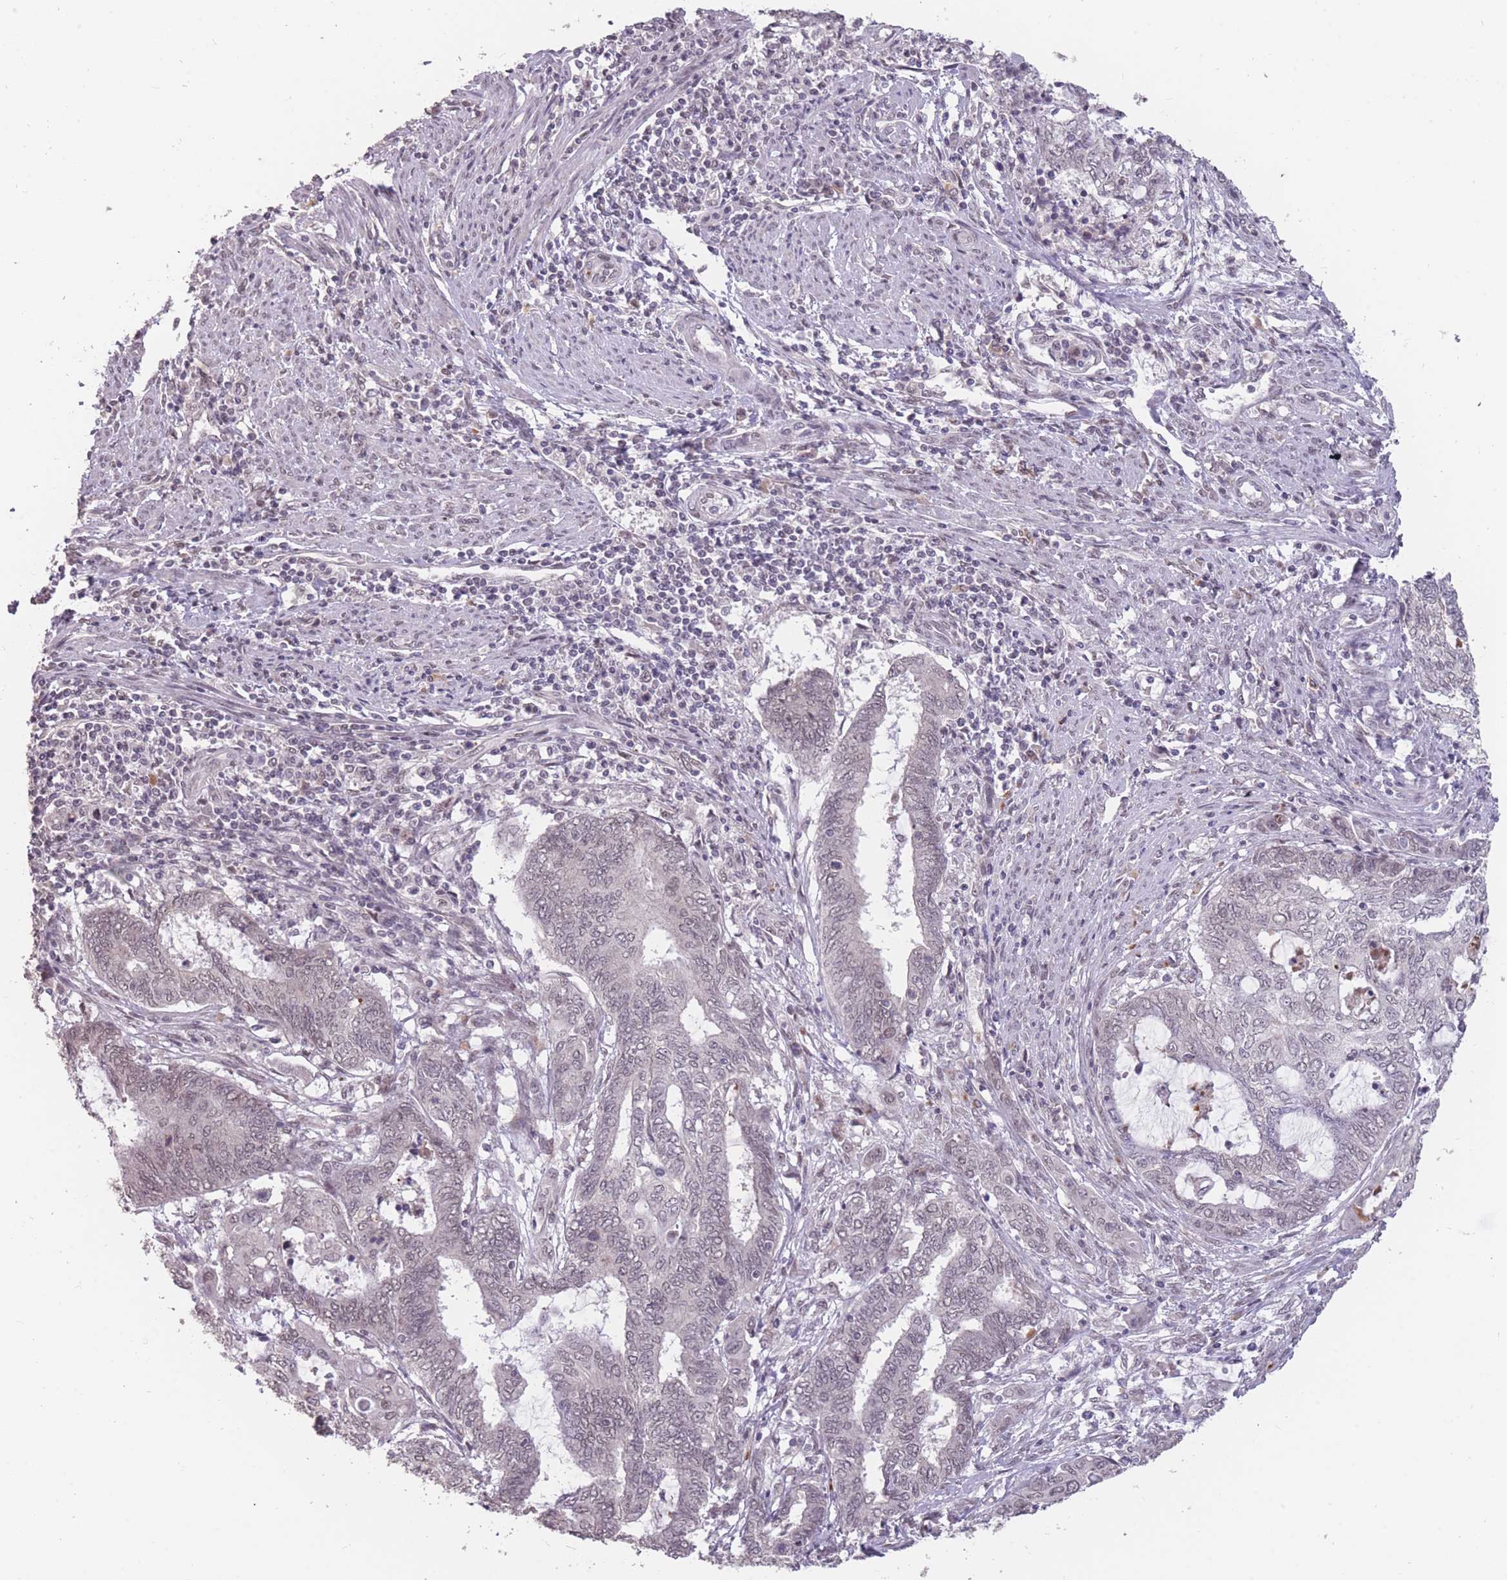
{"staining": {"intensity": "negative", "quantity": "none", "location": "none"}, "tissue": "endometrial cancer", "cell_type": "Tumor cells", "image_type": "cancer", "snomed": [{"axis": "morphology", "description": "Adenocarcinoma, NOS"}, {"axis": "topography", "description": "Uterus"}, {"axis": "topography", "description": "Endometrium"}], "caption": "Endometrial cancer was stained to show a protein in brown. There is no significant expression in tumor cells. (DAB (3,3'-diaminobenzidine) immunohistochemistry (IHC) with hematoxylin counter stain).", "gene": "HNRNPUL1", "patient": {"sex": "female", "age": 70}}